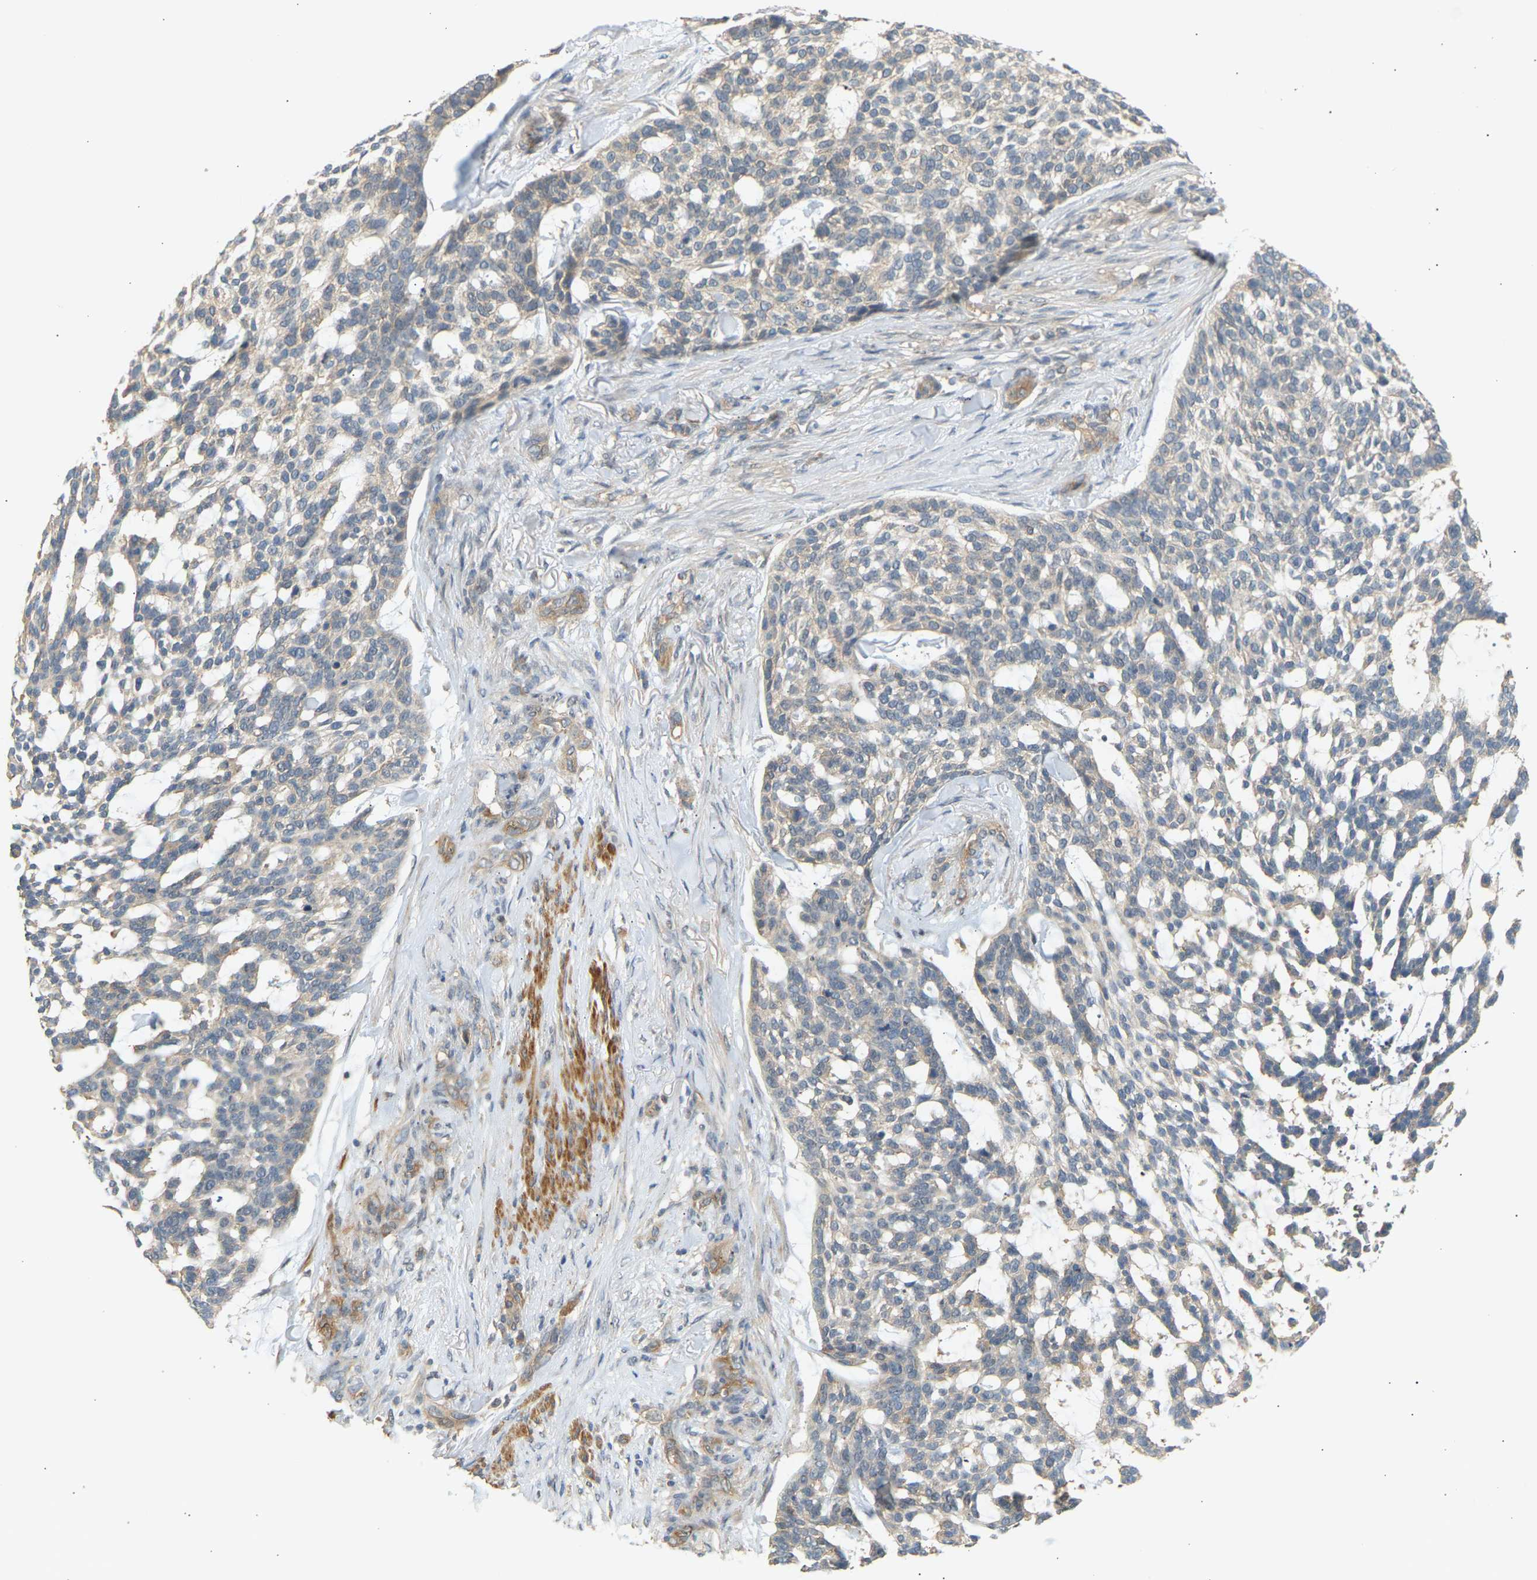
{"staining": {"intensity": "negative", "quantity": "none", "location": "none"}, "tissue": "skin cancer", "cell_type": "Tumor cells", "image_type": "cancer", "snomed": [{"axis": "morphology", "description": "Basal cell carcinoma"}, {"axis": "topography", "description": "Skin"}], "caption": "The image exhibits no staining of tumor cells in skin basal cell carcinoma.", "gene": "RGL1", "patient": {"sex": "female", "age": 64}}